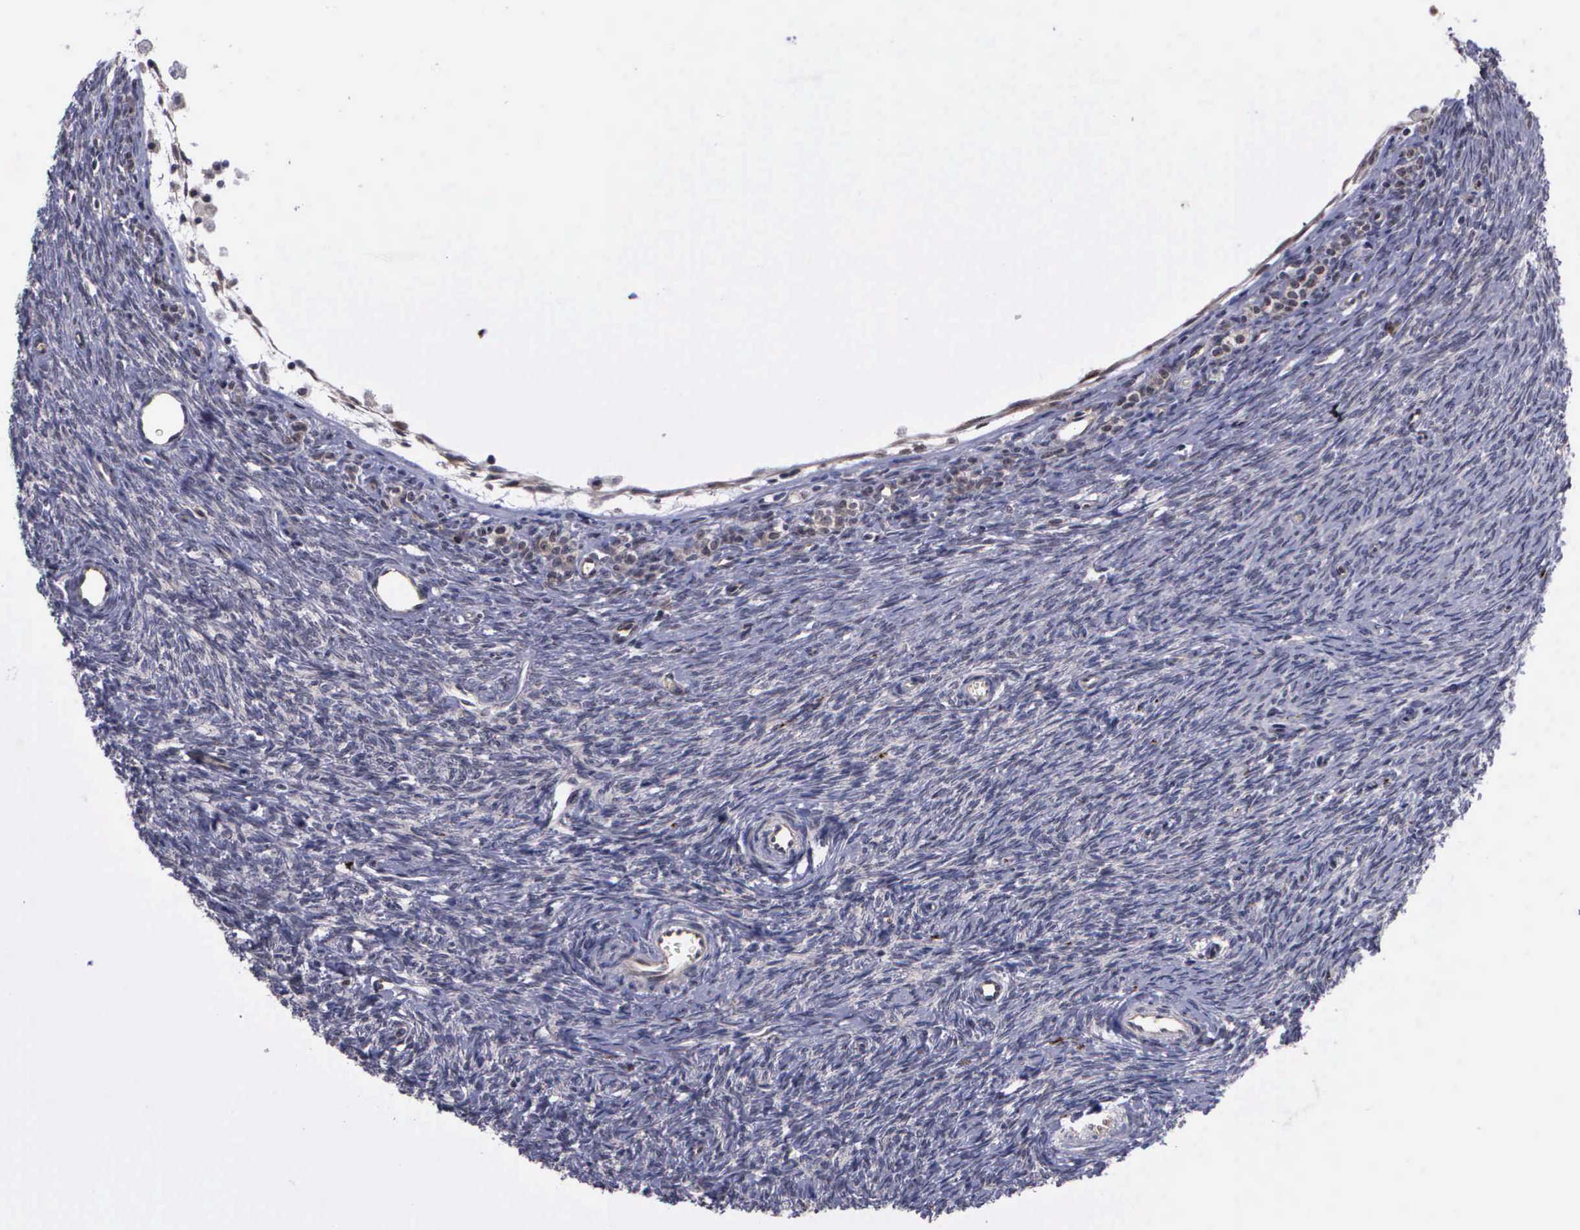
{"staining": {"intensity": "moderate", "quantity": ">75%", "location": "cytoplasmic/membranous"}, "tissue": "ovary", "cell_type": "Follicle cells", "image_type": "normal", "snomed": [{"axis": "morphology", "description": "Normal tissue, NOS"}, {"axis": "topography", "description": "Ovary"}], "caption": "Moderate cytoplasmic/membranous positivity is appreciated in approximately >75% of follicle cells in benign ovary. (DAB (3,3'-diaminobenzidine) IHC with brightfield microscopy, high magnification).", "gene": "MAP3K9", "patient": {"sex": "female", "age": 32}}